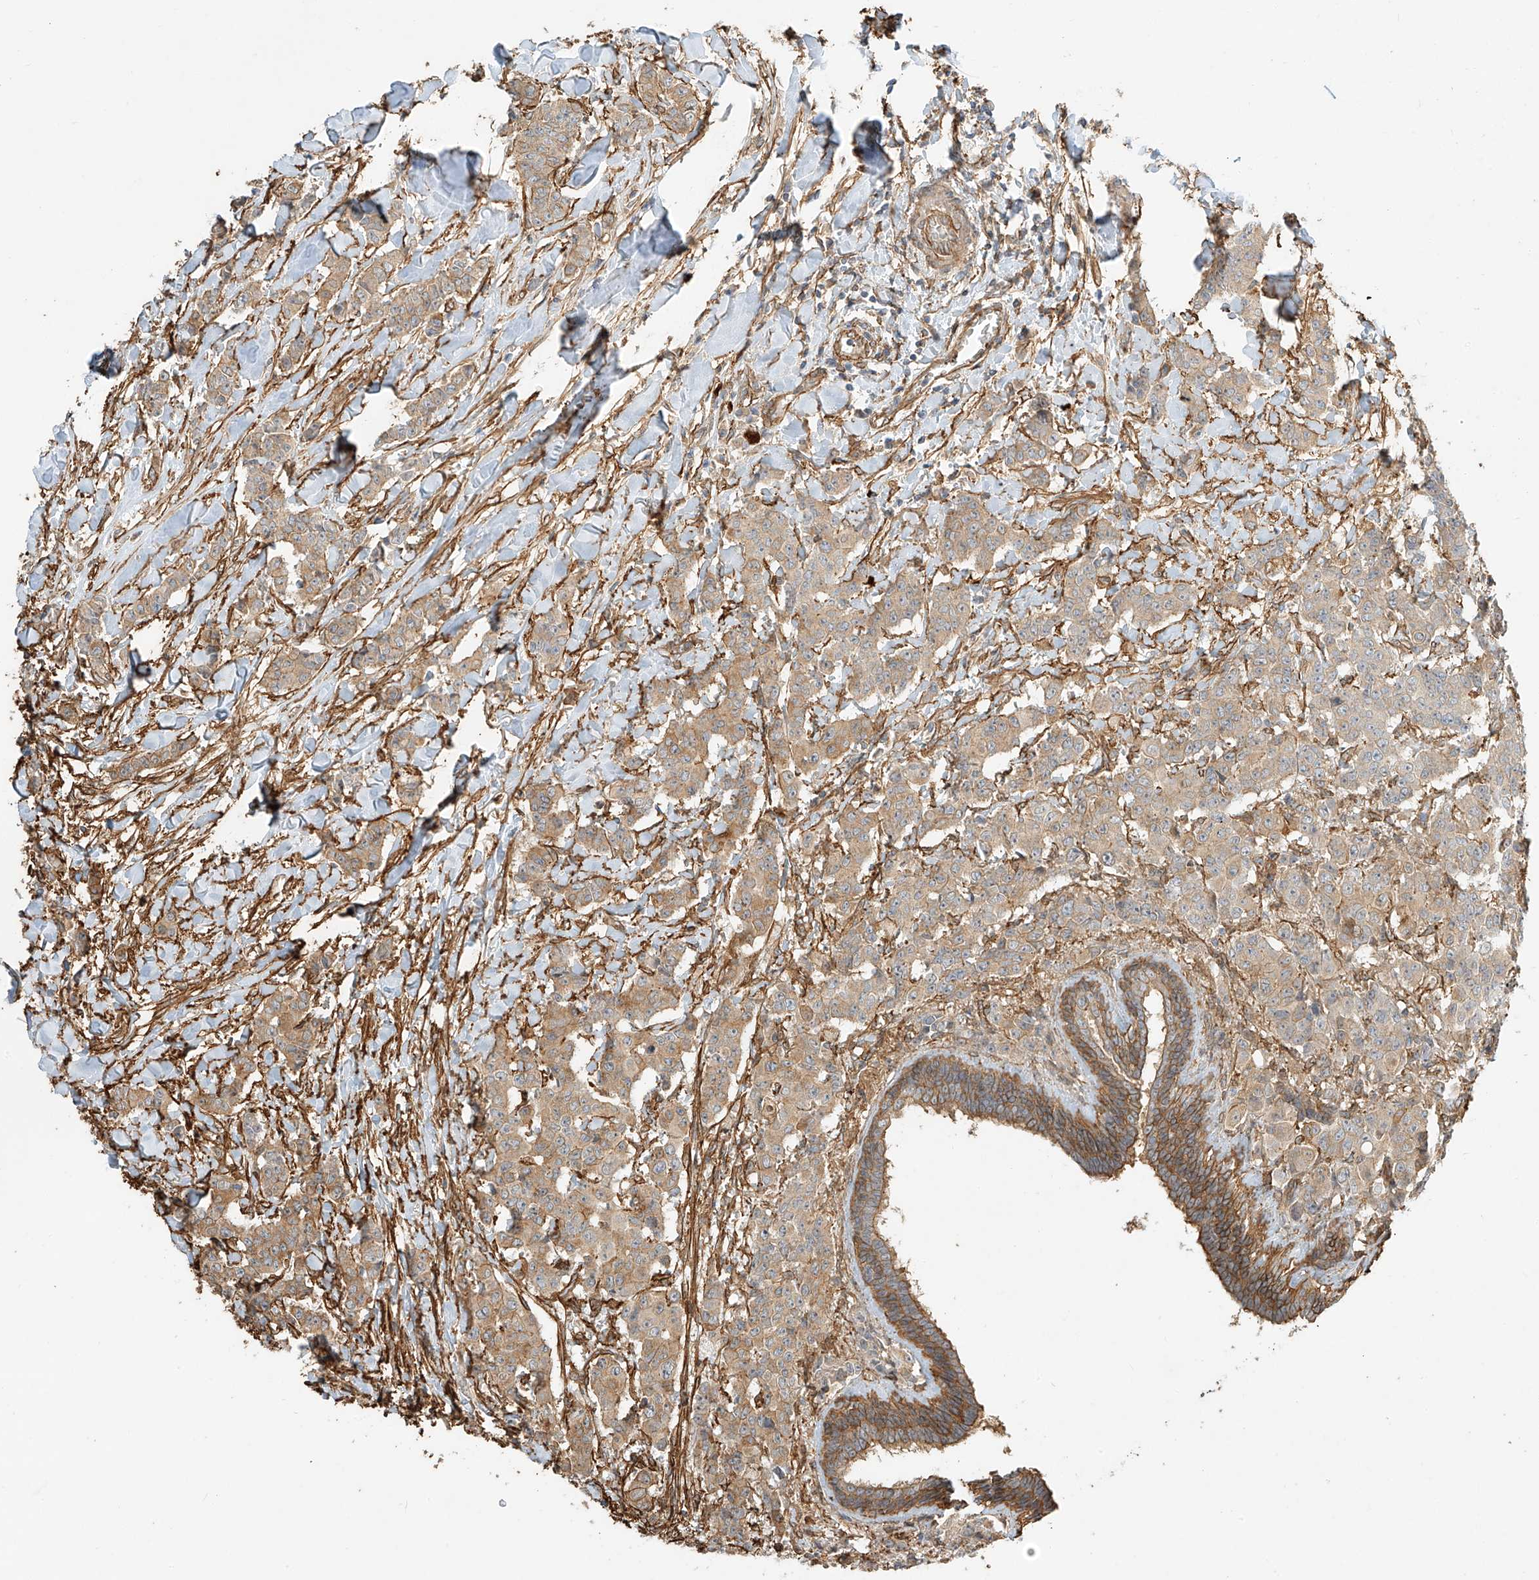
{"staining": {"intensity": "weak", "quantity": ">75%", "location": "cytoplasmic/membranous"}, "tissue": "breast cancer", "cell_type": "Tumor cells", "image_type": "cancer", "snomed": [{"axis": "morphology", "description": "Duct carcinoma"}, {"axis": "topography", "description": "Breast"}], "caption": "Immunohistochemical staining of human breast cancer reveals low levels of weak cytoplasmic/membranous expression in approximately >75% of tumor cells.", "gene": "CSMD3", "patient": {"sex": "female", "age": 40}}